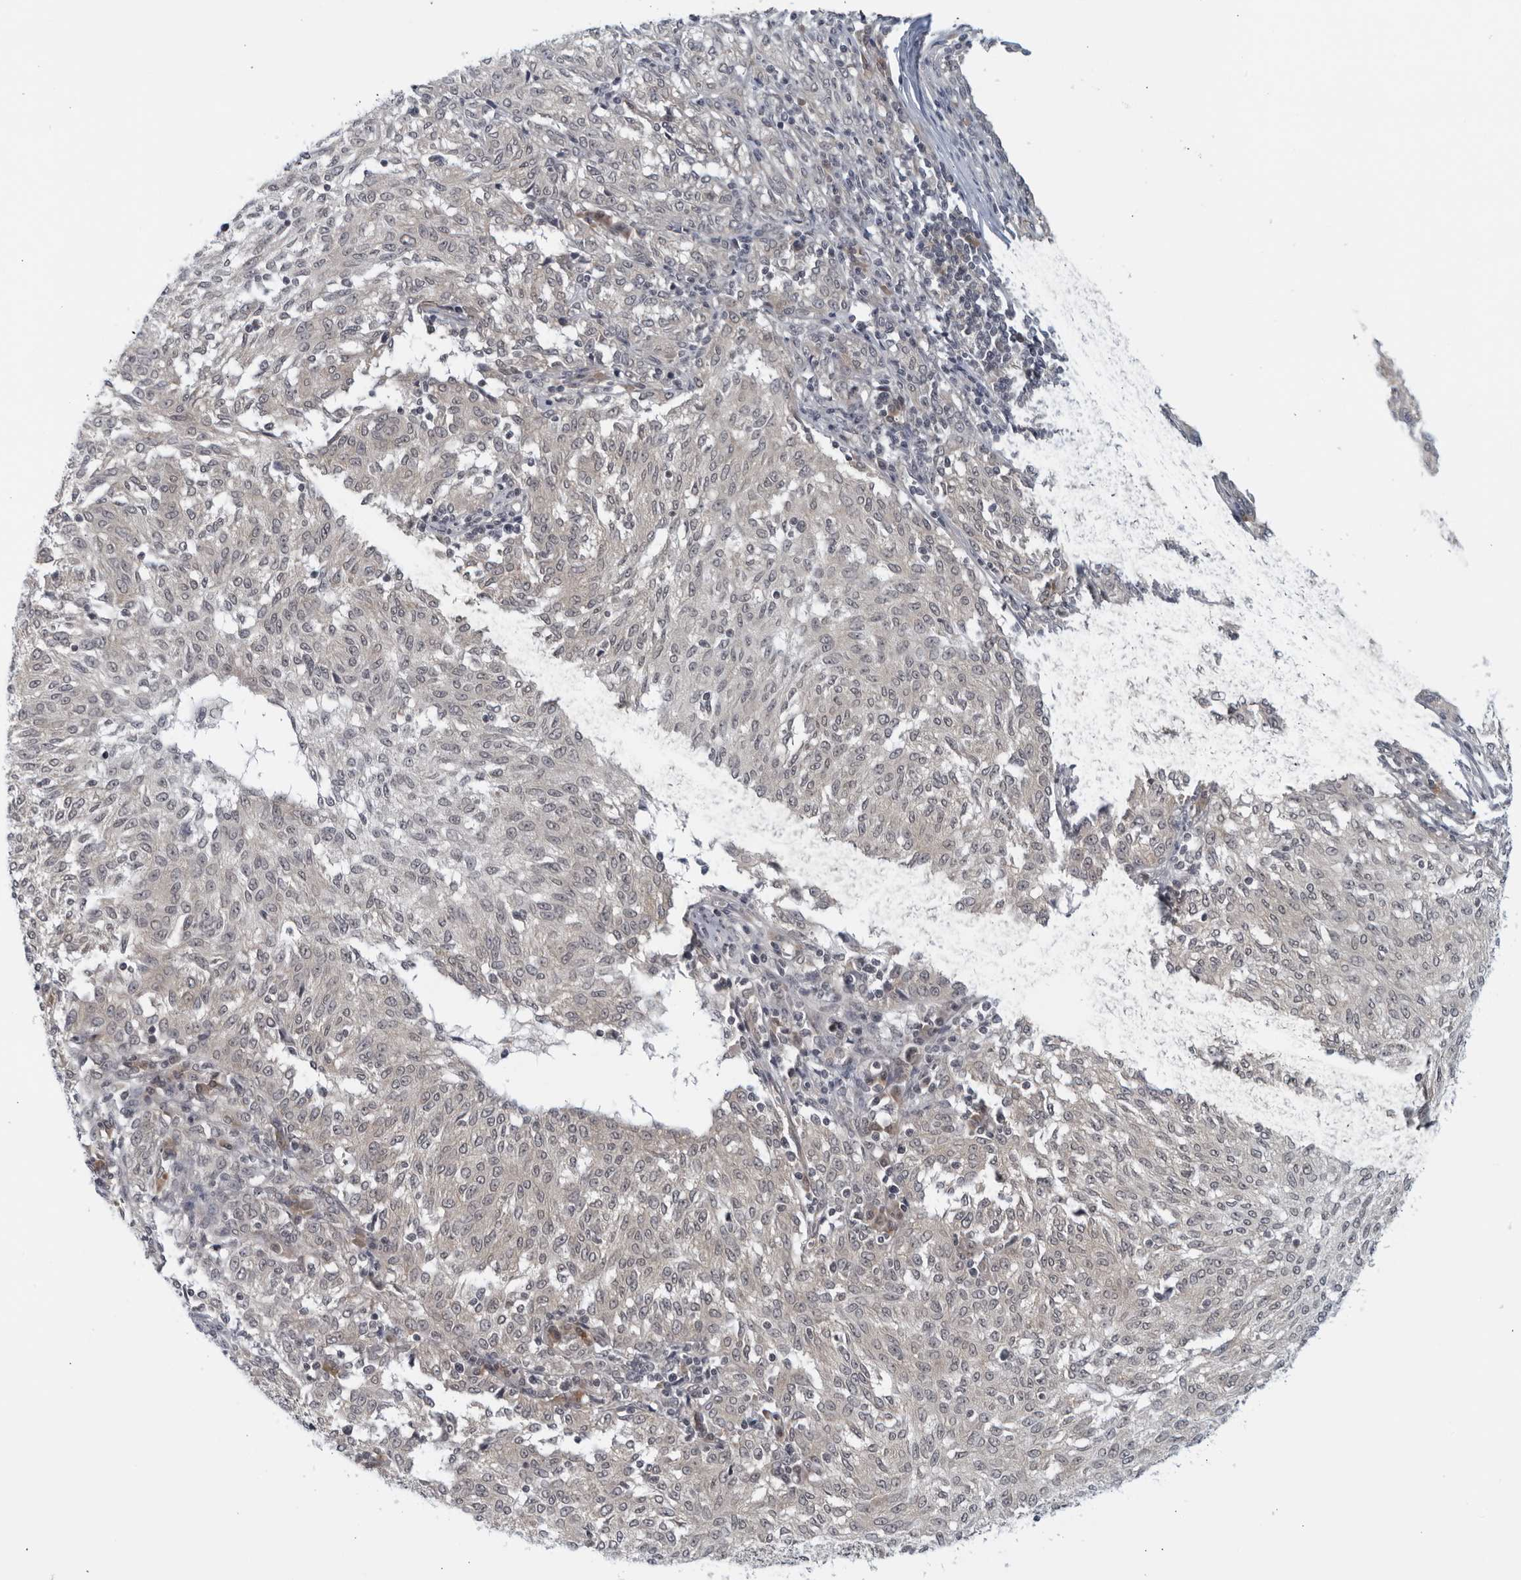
{"staining": {"intensity": "negative", "quantity": "none", "location": "none"}, "tissue": "melanoma", "cell_type": "Tumor cells", "image_type": "cancer", "snomed": [{"axis": "morphology", "description": "Malignant melanoma, NOS"}, {"axis": "topography", "description": "Skin"}], "caption": "High magnification brightfield microscopy of malignant melanoma stained with DAB (3,3'-diaminobenzidine) (brown) and counterstained with hematoxylin (blue): tumor cells show no significant positivity.", "gene": "RC3H1", "patient": {"sex": "female", "age": 72}}